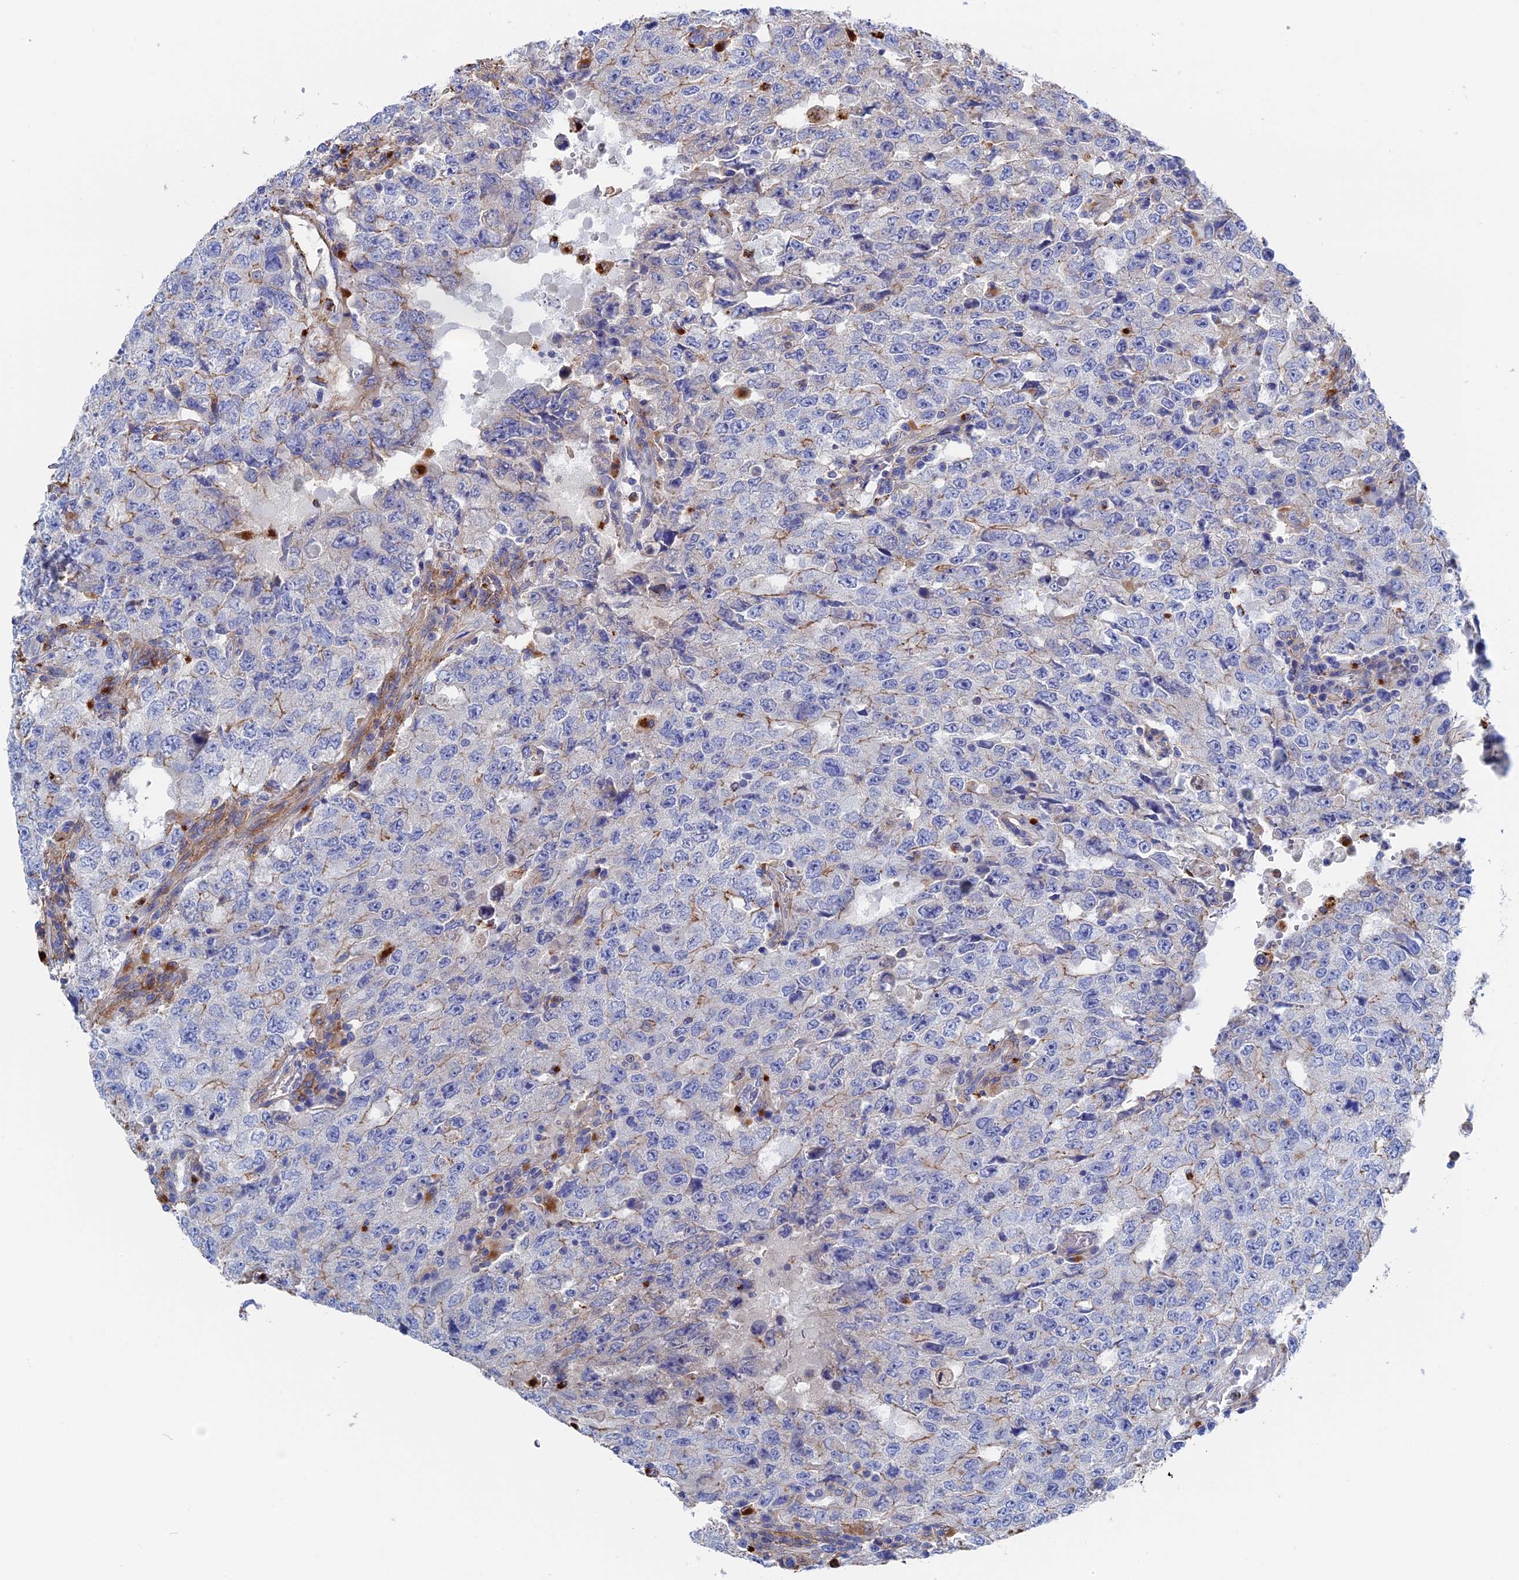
{"staining": {"intensity": "weak", "quantity": "<25%", "location": "cytoplasmic/membranous"}, "tissue": "testis cancer", "cell_type": "Tumor cells", "image_type": "cancer", "snomed": [{"axis": "morphology", "description": "Carcinoma, Embryonal, NOS"}, {"axis": "topography", "description": "Testis"}], "caption": "DAB immunohistochemical staining of embryonal carcinoma (testis) shows no significant staining in tumor cells.", "gene": "STRA6", "patient": {"sex": "male", "age": 26}}